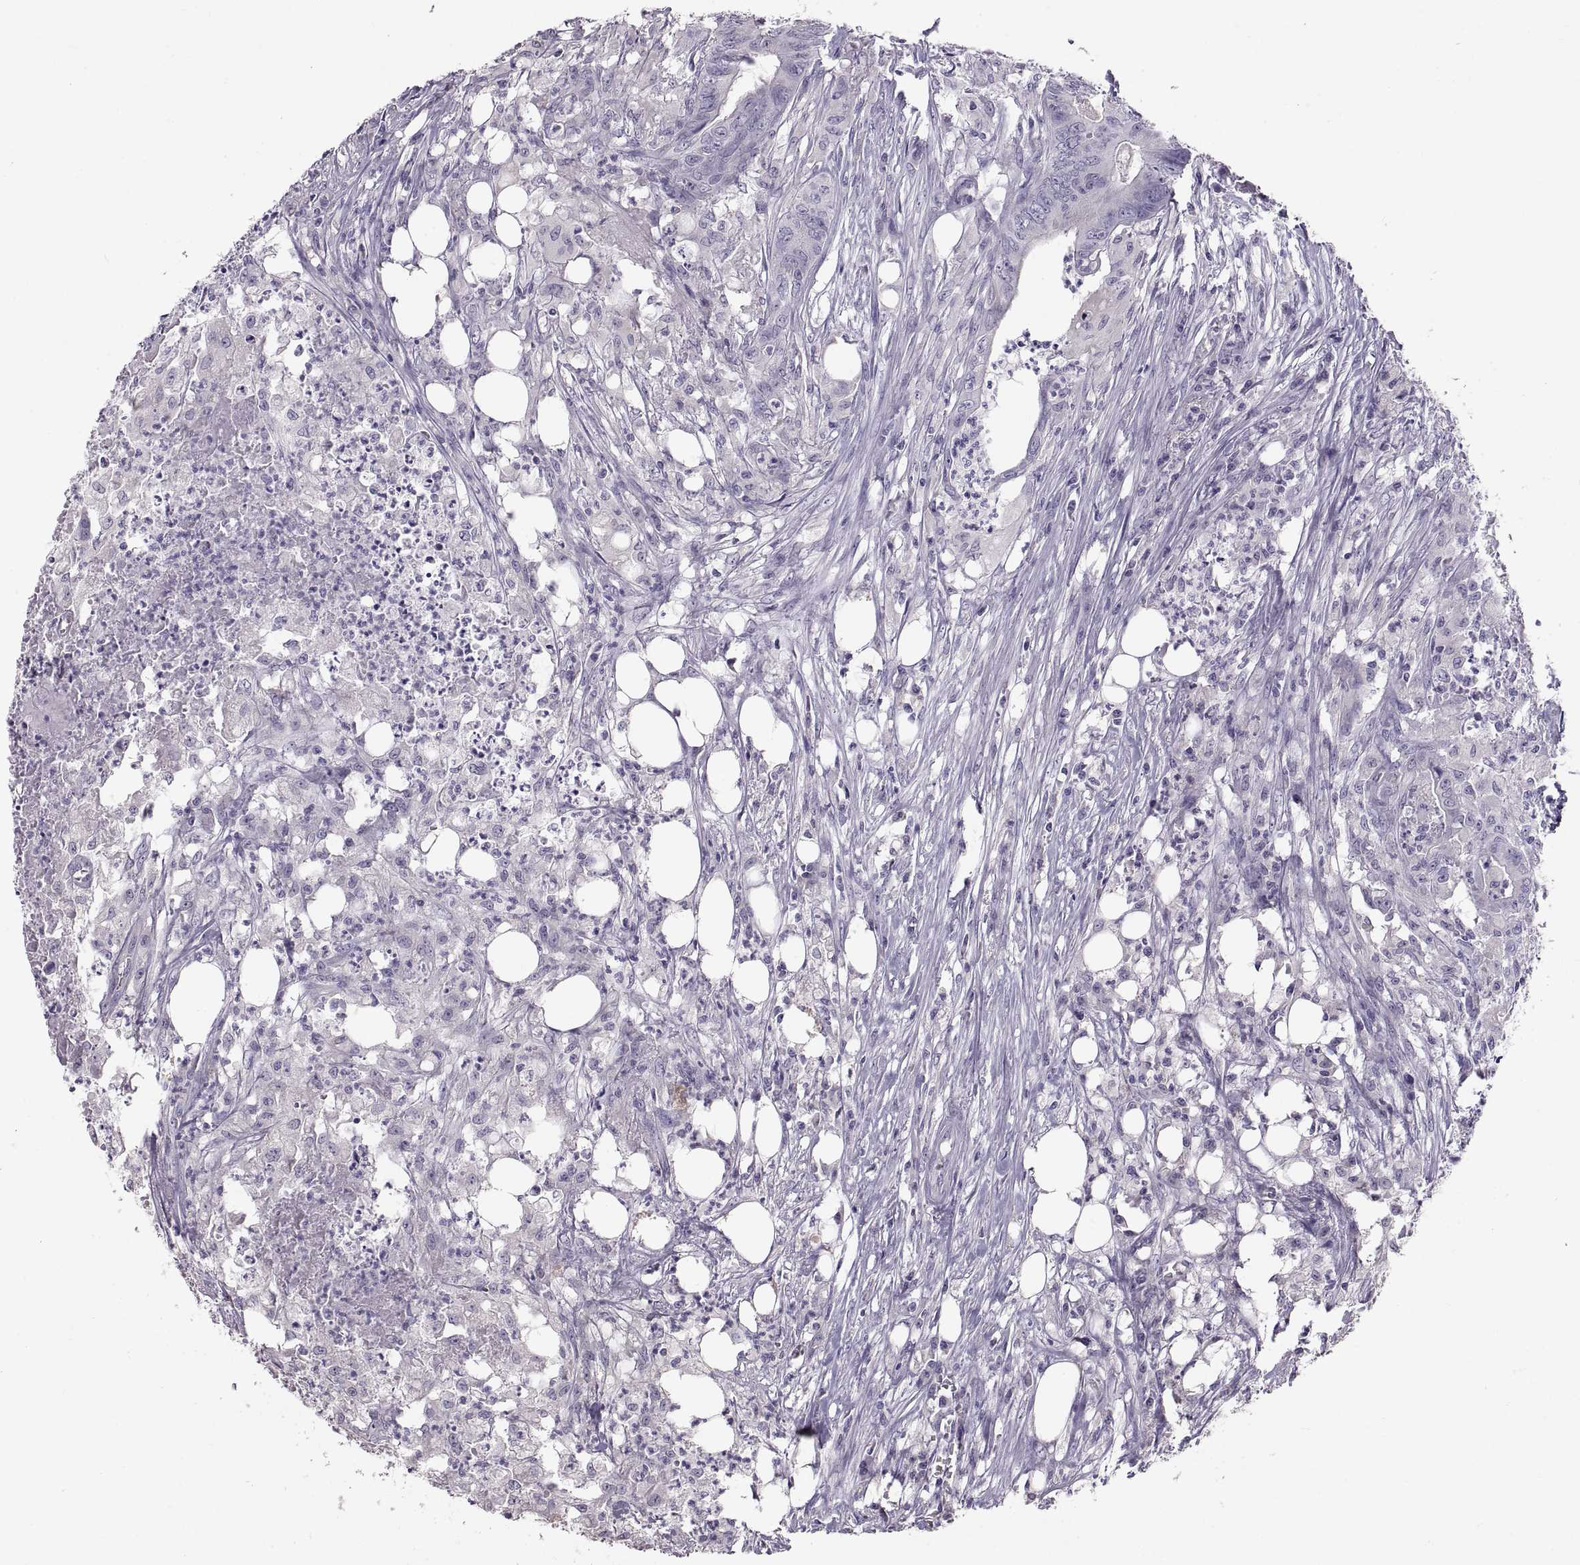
{"staining": {"intensity": "negative", "quantity": "none", "location": "none"}, "tissue": "colorectal cancer", "cell_type": "Tumor cells", "image_type": "cancer", "snomed": [{"axis": "morphology", "description": "Adenocarcinoma, NOS"}, {"axis": "topography", "description": "Colon"}], "caption": "Immunohistochemistry (IHC) image of human colorectal cancer (adenocarcinoma) stained for a protein (brown), which reveals no positivity in tumor cells.", "gene": "WBP2NL", "patient": {"sex": "male", "age": 84}}